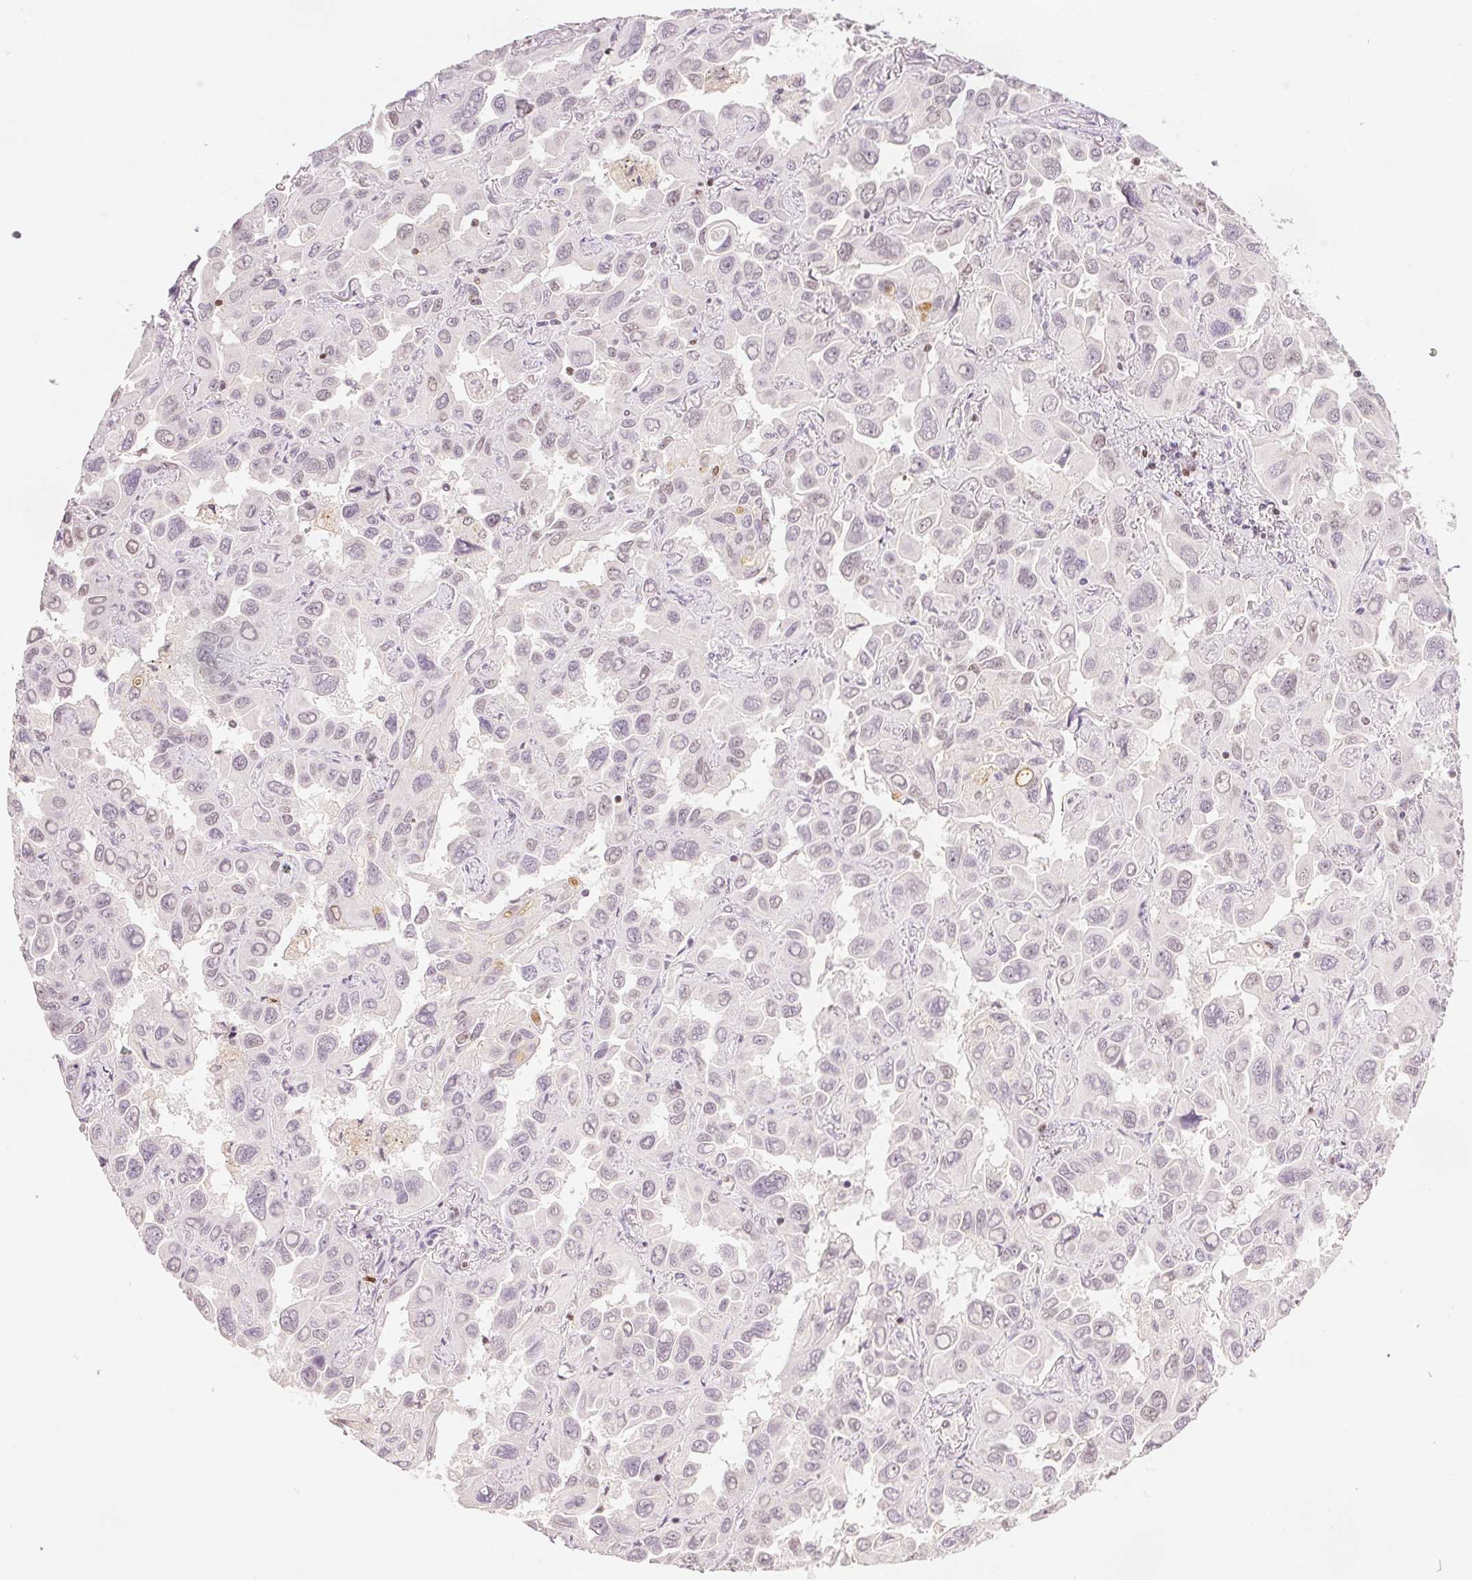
{"staining": {"intensity": "moderate", "quantity": "<25%", "location": "cytoplasmic/membranous,nuclear"}, "tissue": "lung cancer", "cell_type": "Tumor cells", "image_type": "cancer", "snomed": [{"axis": "morphology", "description": "Adenocarcinoma, NOS"}, {"axis": "topography", "description": "Lung"}], "caption": "Moderate cytoplasmic/membranous and nuclear positivity is appreciated in approximately <25% of tumor cells in lung cancer (adenocarcinoma).", "gene": "RUNX2", "patient": {"sex": "male", "age": 64}}